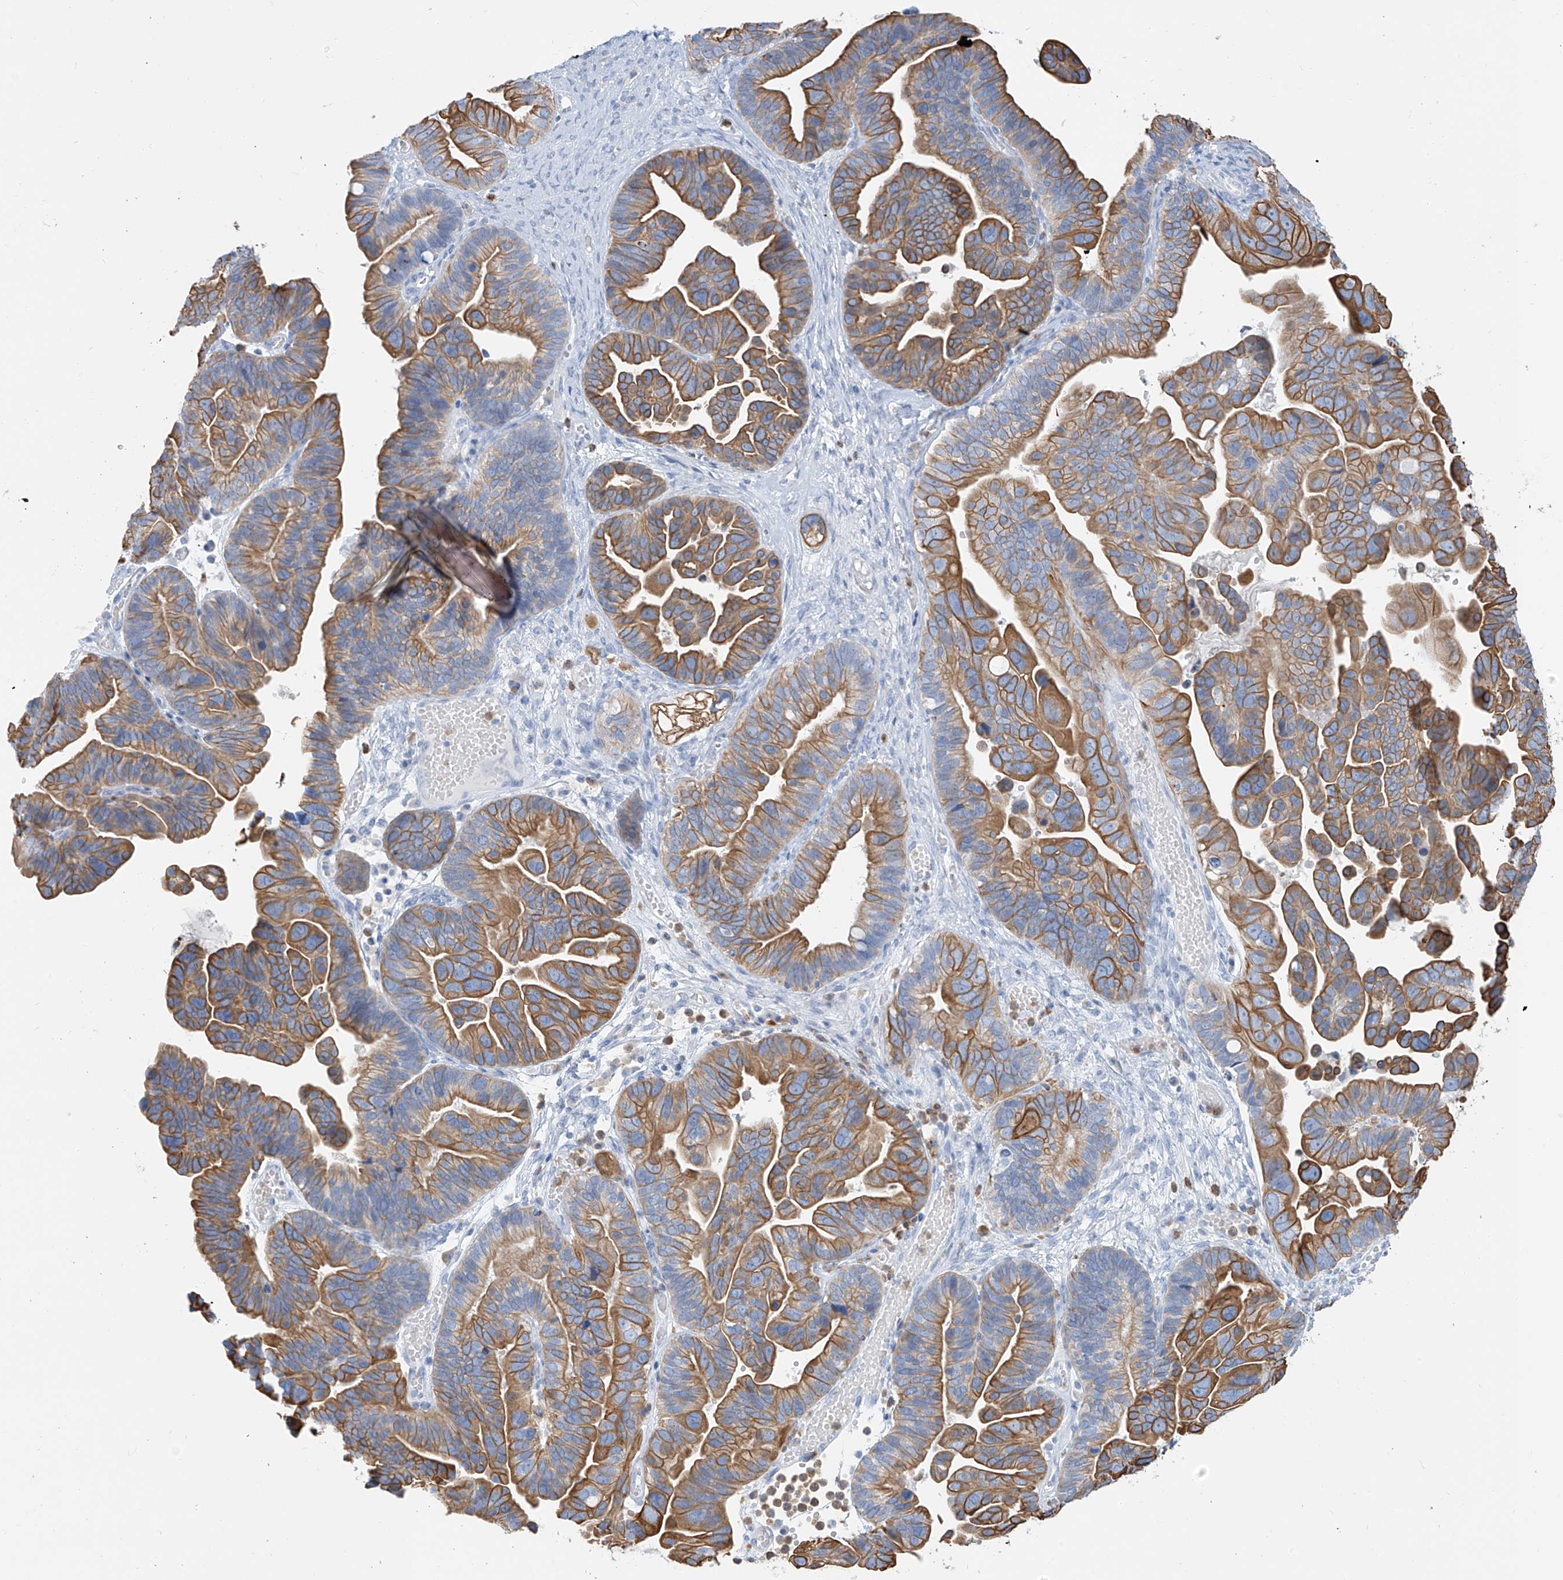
{"staining": {"intensity": "moderate", "quantity": ">75%", "location": "cytoplasmic/membranous"}, "tissue": "ovarian cancer", "cell_type": "Tumor cells", "image_type": "cancer", "snomed": [{"axis": "morphology", "description": "Cystadenocarcinoma, serous, NOS"}, {"axis": "topography", "description": "Ovary"}], "caption": "Immunohistochemical staining of ovarian cancer (serous cystadenocarcinoma) displays moderate cytoplasmic/membranous protein expression in approximately >75% of tumor cells.", "gene": "PAFAH1B3", "patient": {"sex": "female", "age": 56}}